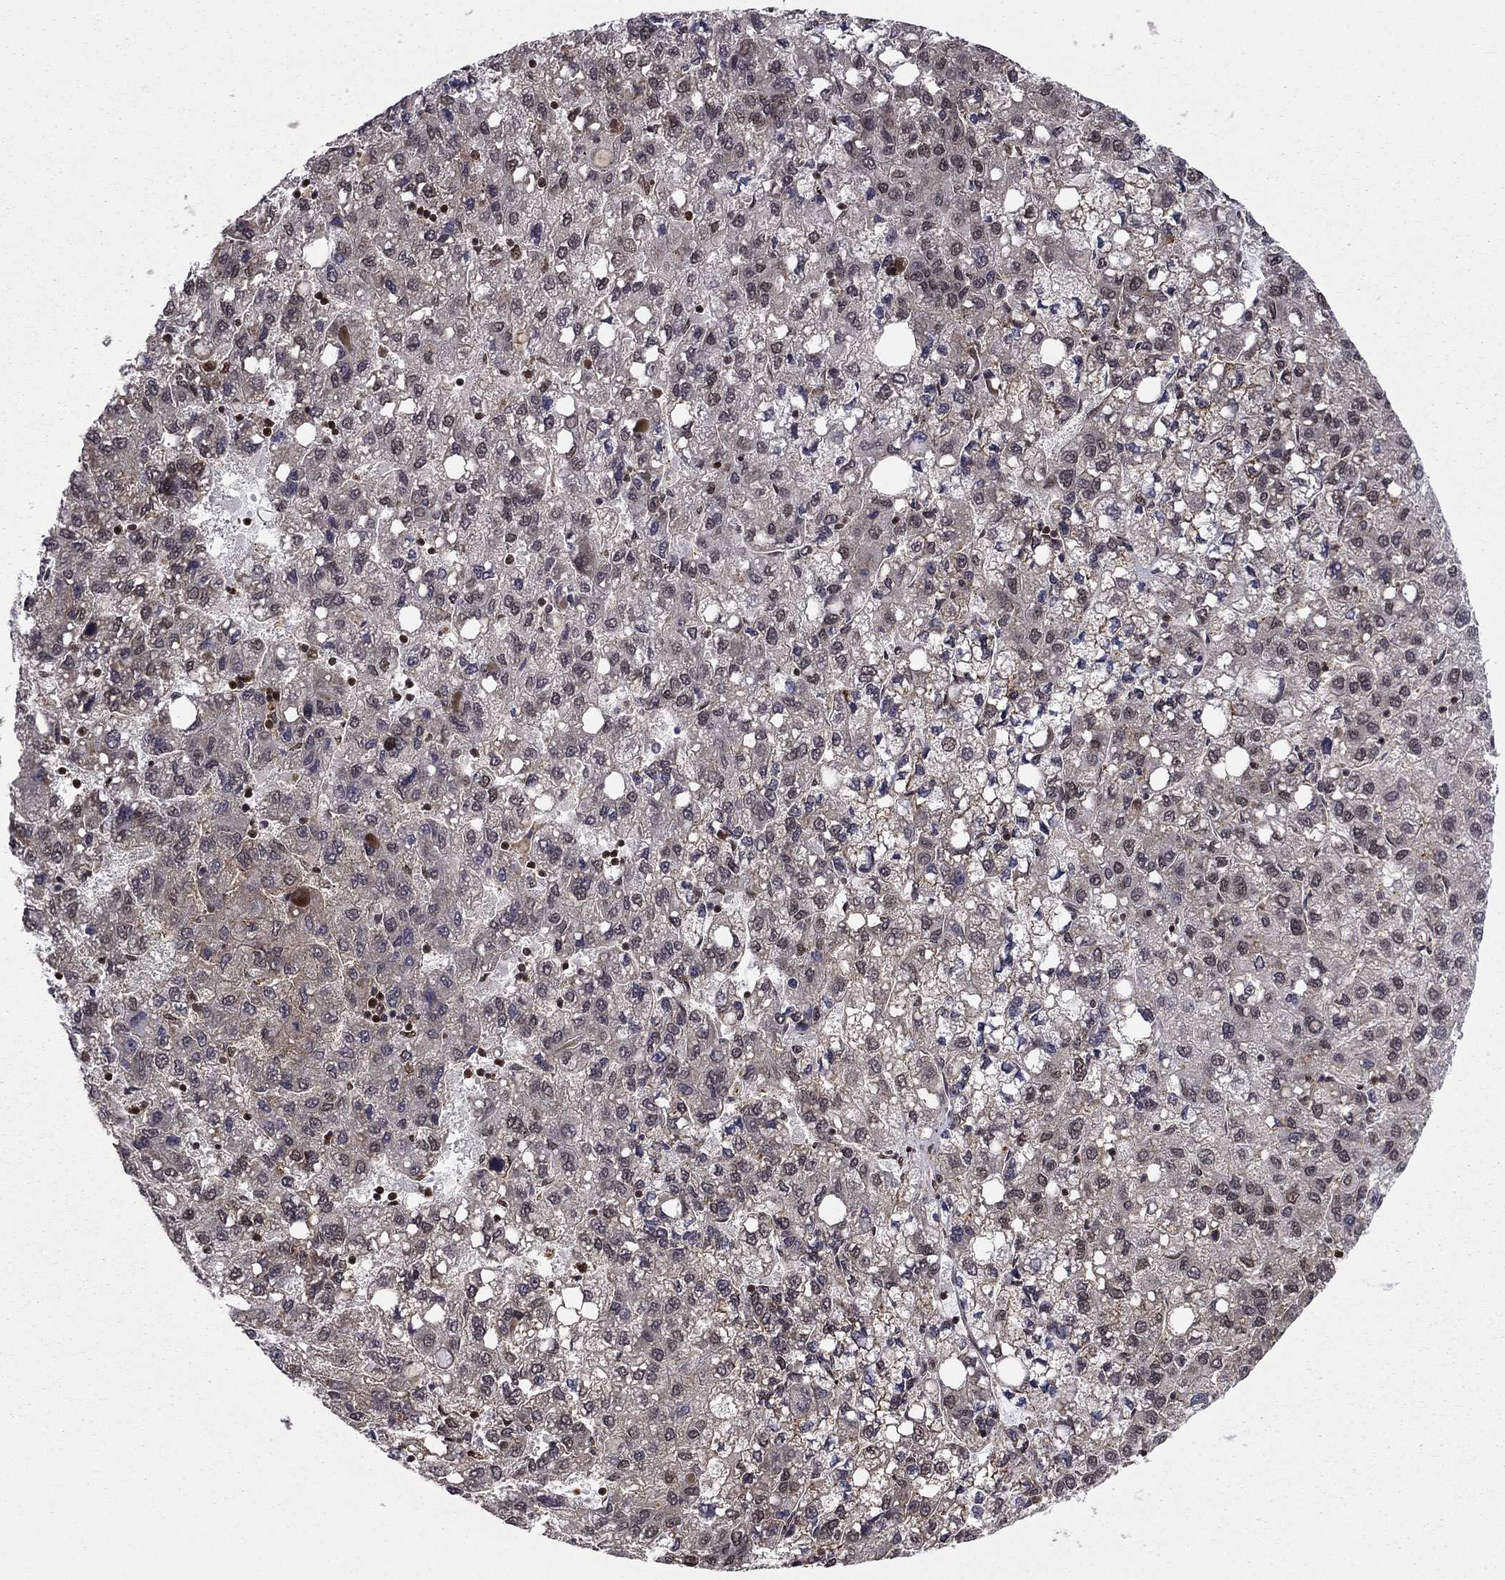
{"staining": {"intensity": "moderate", "quantity": "<25%", "location": "cytoplasmic/membranous"}, "tissue": "liver cancer", "cell_type": "Tumor cells", "image_type": "cancer", "snomed": [{"axis": "morphology", "description": "Carcinoma, Hepatocellular, NOS"}, {"axis": "topography", "description": "Liver"}], "caption": "Immunohistochemical staining of hepatocellular carcinoma (liver) demonstrates low levels of moderate cytoplasmic/membranous staining in approximately <25% of tumor cells.", "gene": "SSX2IP", "patient": {"sex": "female", "age": 82}}